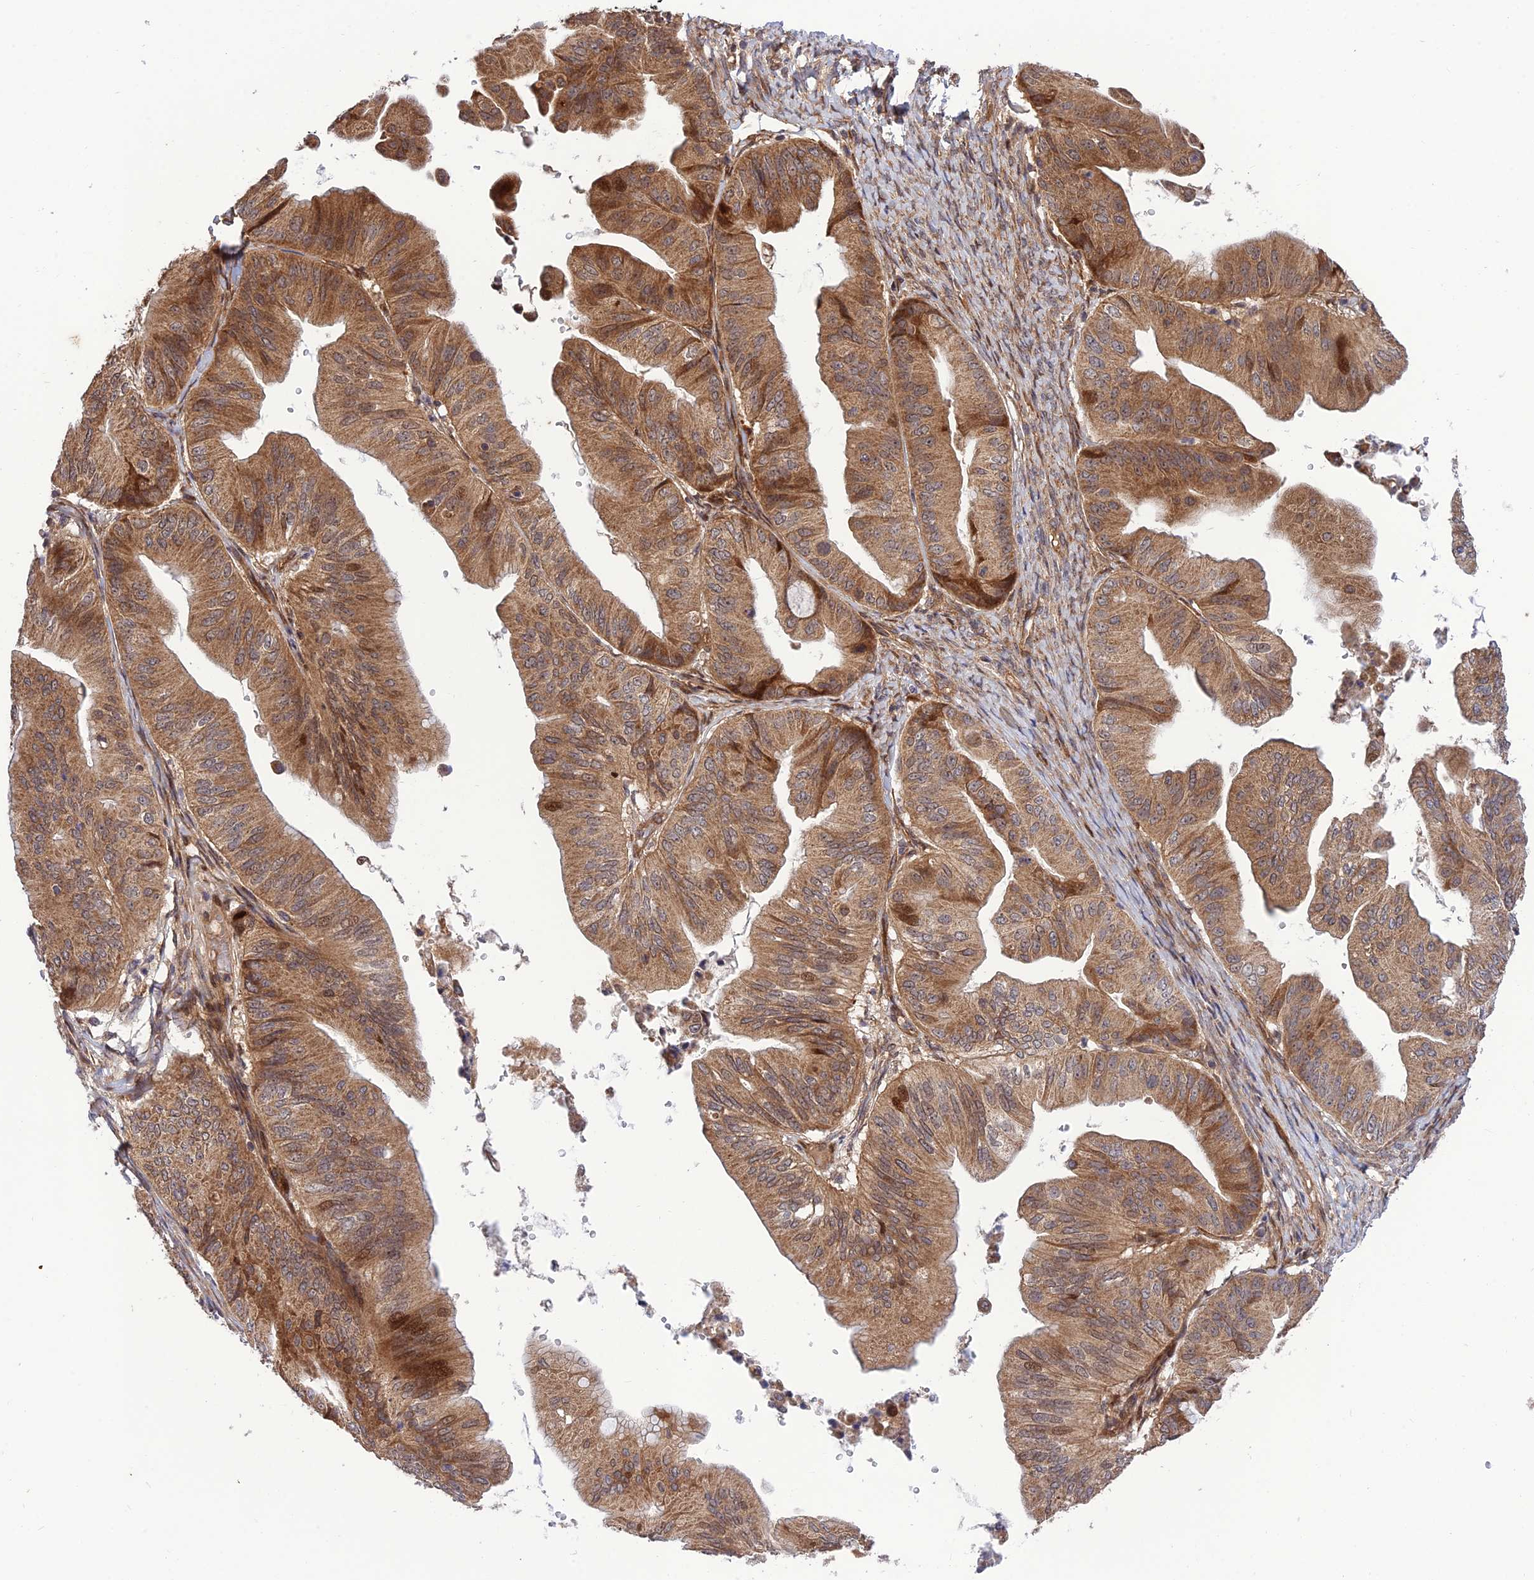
{"staining": {"intensity": "moderate", "quantity": ">75%", "location": "cytoplasmic/membranous,nuclear"}, "tissue": "ovarian cancer", "cell_type": "Tumor cells", "image_type": "cancer", "snomed": [{"axis": "morphology", "description": "Cystadenocarcinoma, mucinous, NOS"}, {"axis": "topography", "description": "Ovary"}], "caption": "Immunohistochemical staining of ovarian mucinous cystadenocarcinoma displays moderate cytoplasmic/membranous and nuclear protein expression in about >75% of tumor cells.", "gene": "PLEKHG2", "patient": {"sex": "female", "age": 61}}